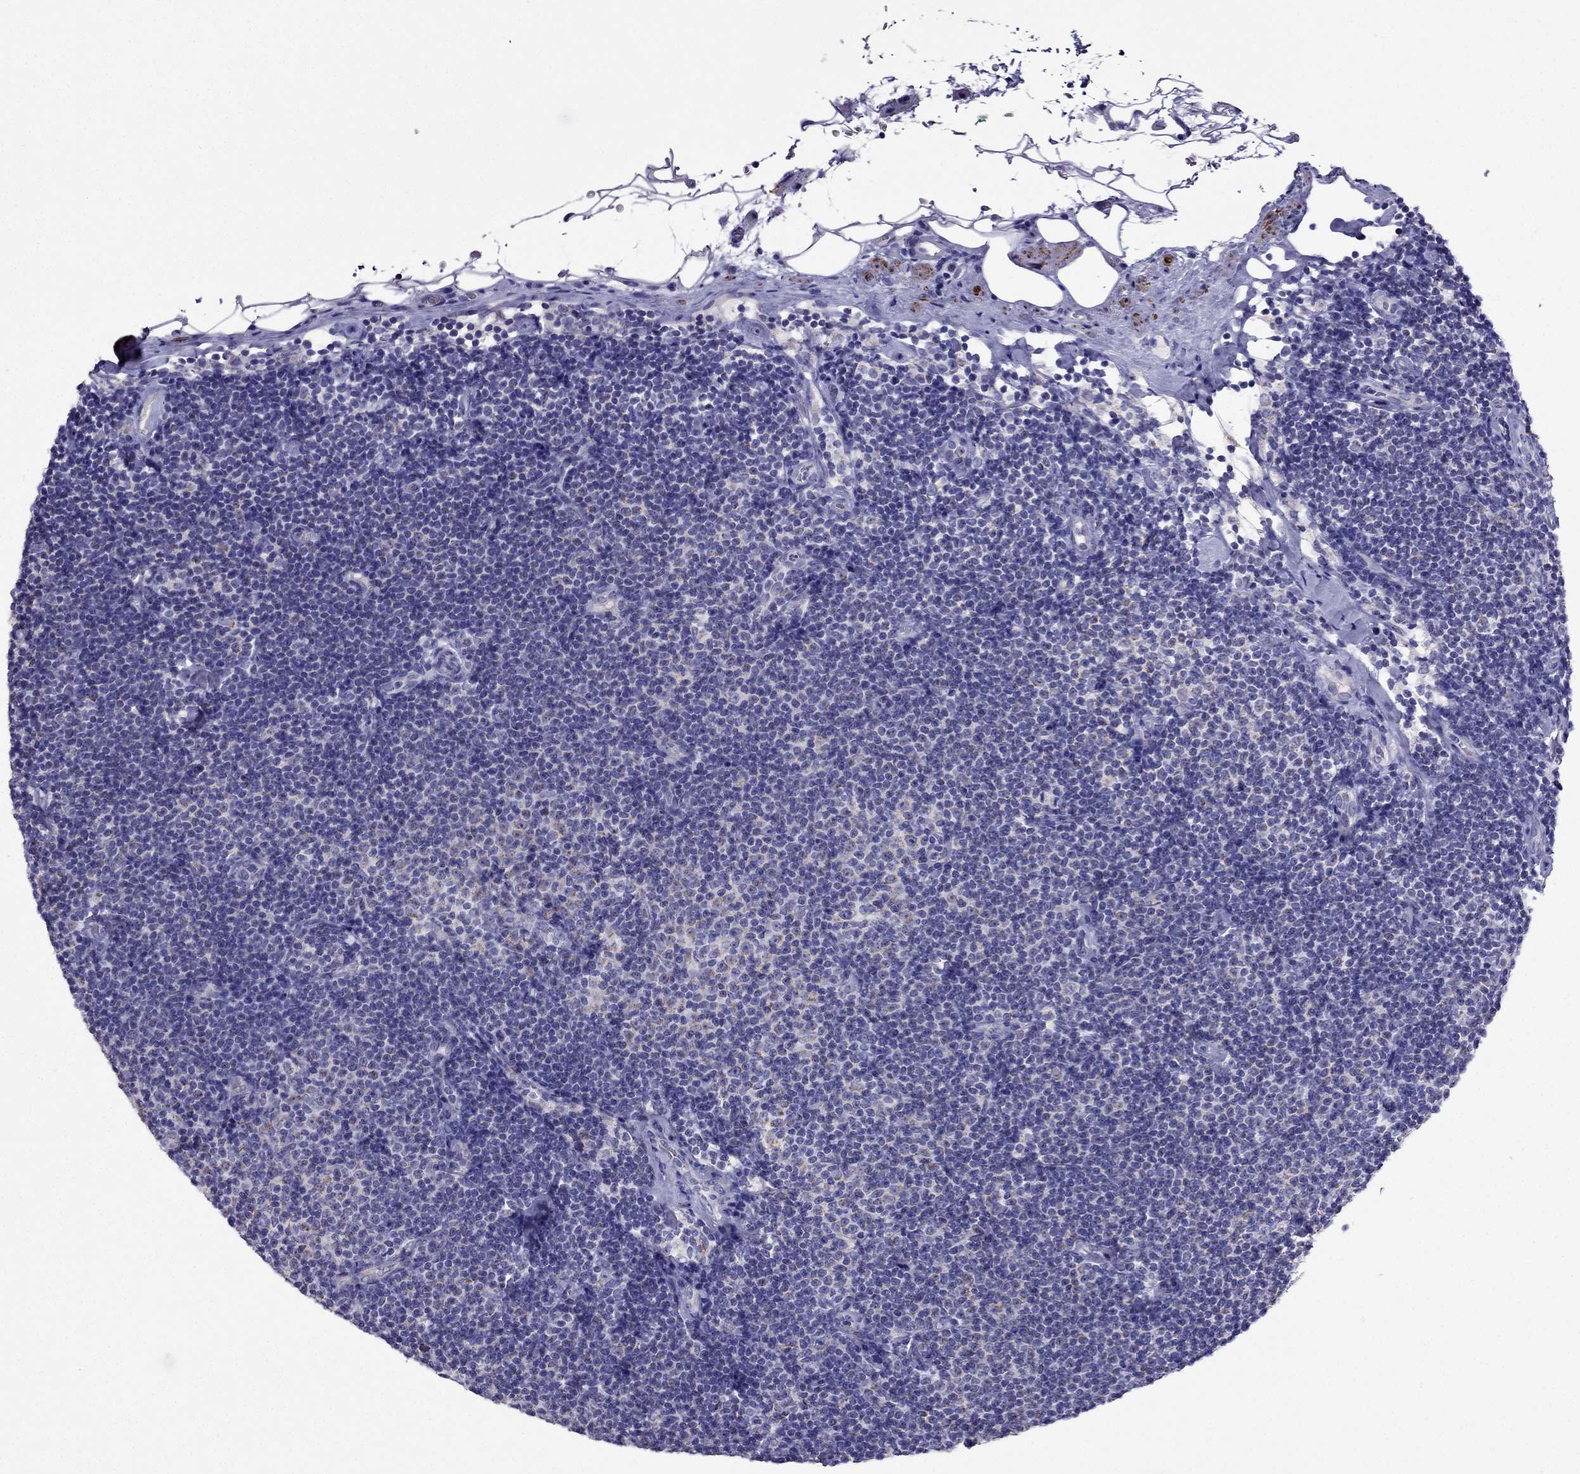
{"staining": {"intensity": "negative", "quantity": "none", "location": "none"}, "tissue": "lymphoma", "cell_type": "Tumor cells", "image_type": "cancer", "snomed": [{"axis": "morphology", "description": "Malignant lymphoma, non-Hodgkin's type, Low grade"}, {"axis": "topography", "description": "Lymph node"}], "caption": "There is no significant expression in tumor cells of lymphoma. Brightfield microscopy of immunohistochemistry stained with DAB (brown) and hematoxylin (blue), captured at high magnification.", "gene": "DSC1", "patient": {"sex": "male", "age": 81}}